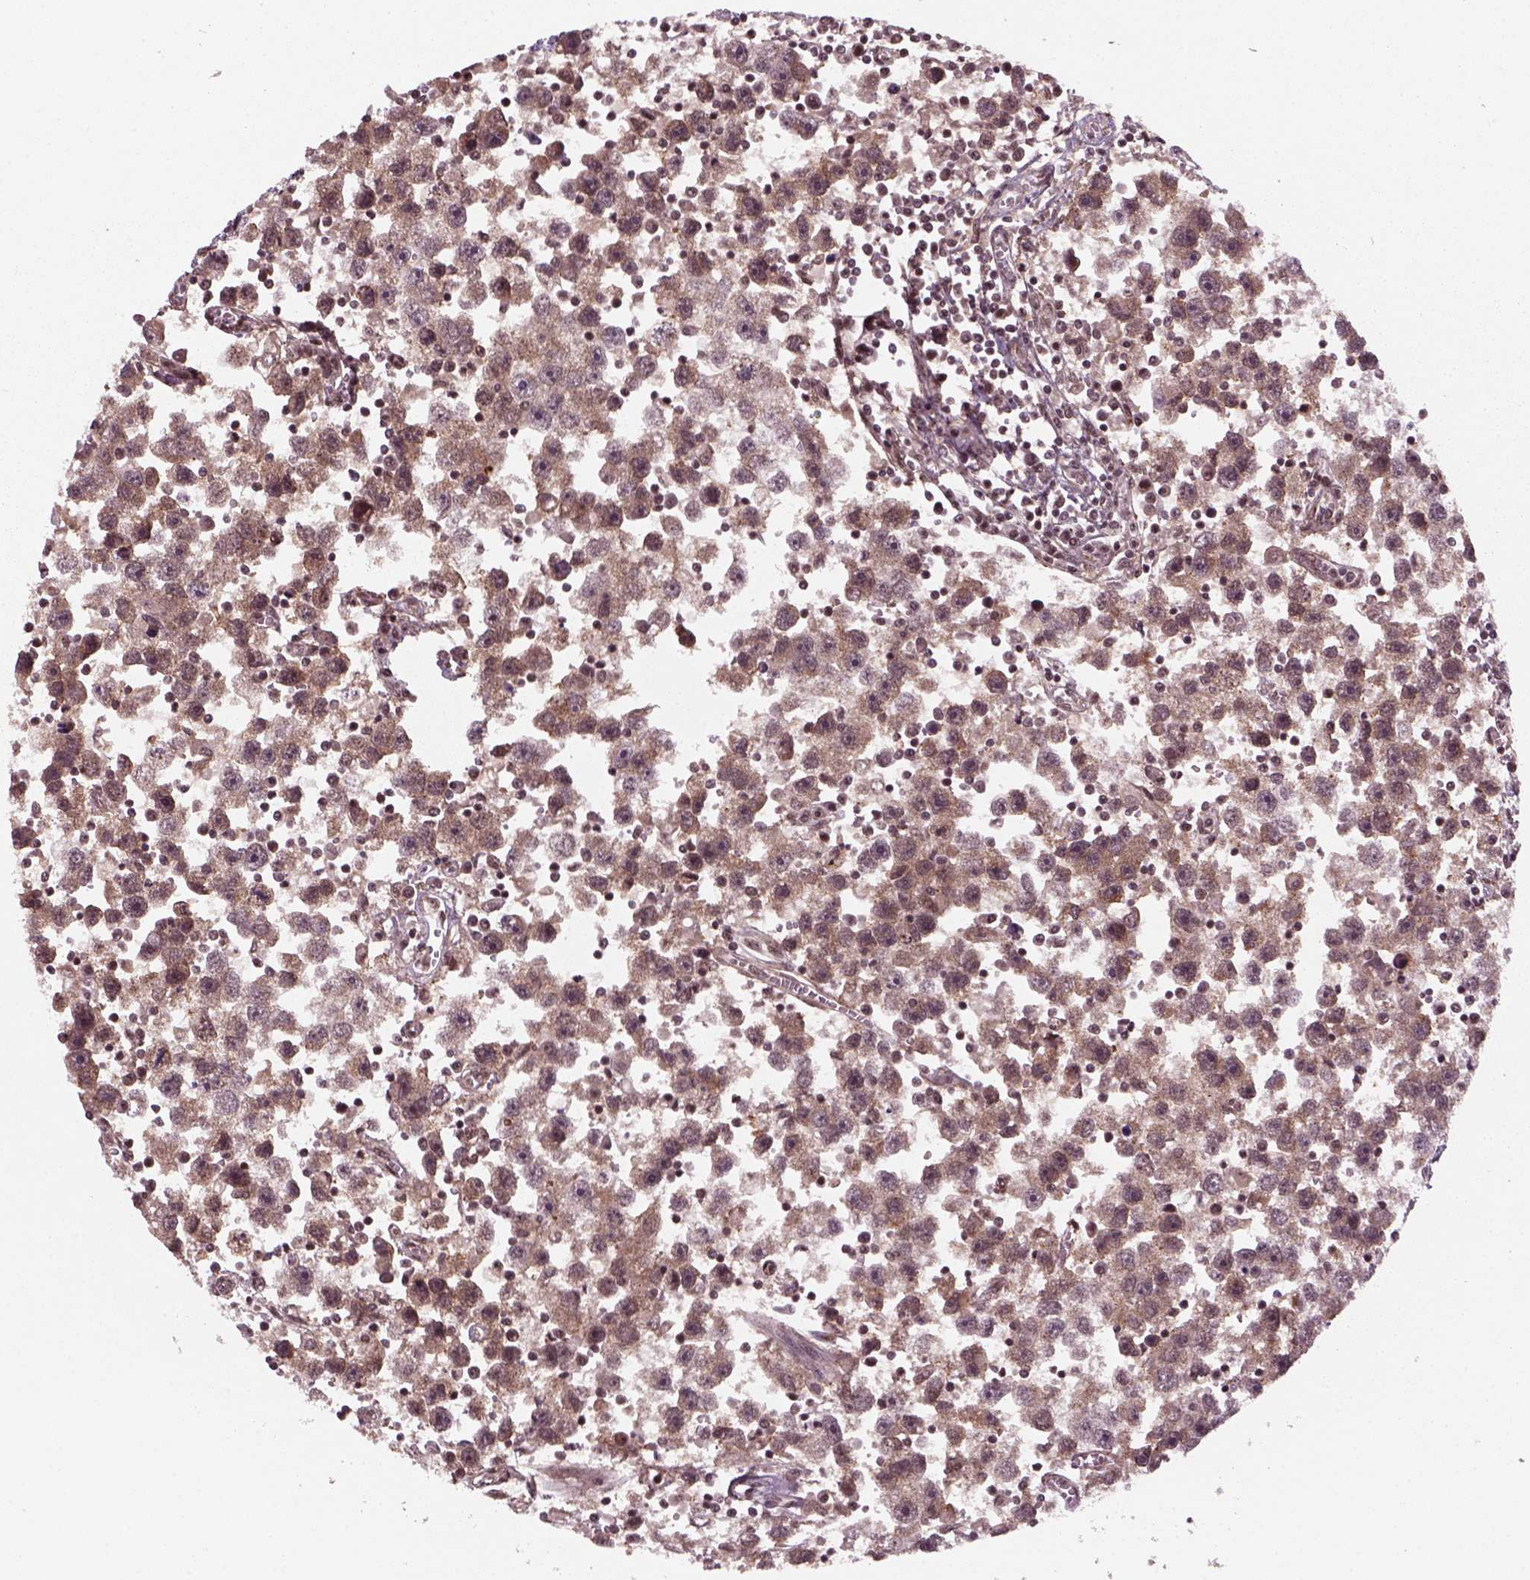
{"staining": {"intensity": "moderate", "quantity": ">75%", "location": "cytoplasmic/membranous,nuclear"}, "tissue": "testis cancer", "cell_type": "Tumor cells", "image_type": "cancer", "snomed": [{"axis": "morphology", "description": "Seminoma, NOS"}, {"axis": "topography", "description": "Testis"}], "caption": "Protein expression analysis of testis seminoma exhibits moderate cytoplasmic/membranous and nuclear positivity in about >75% of tumor cells.", "gene": "NUDT9", "patient": {"sex": "male", "age": 30}}